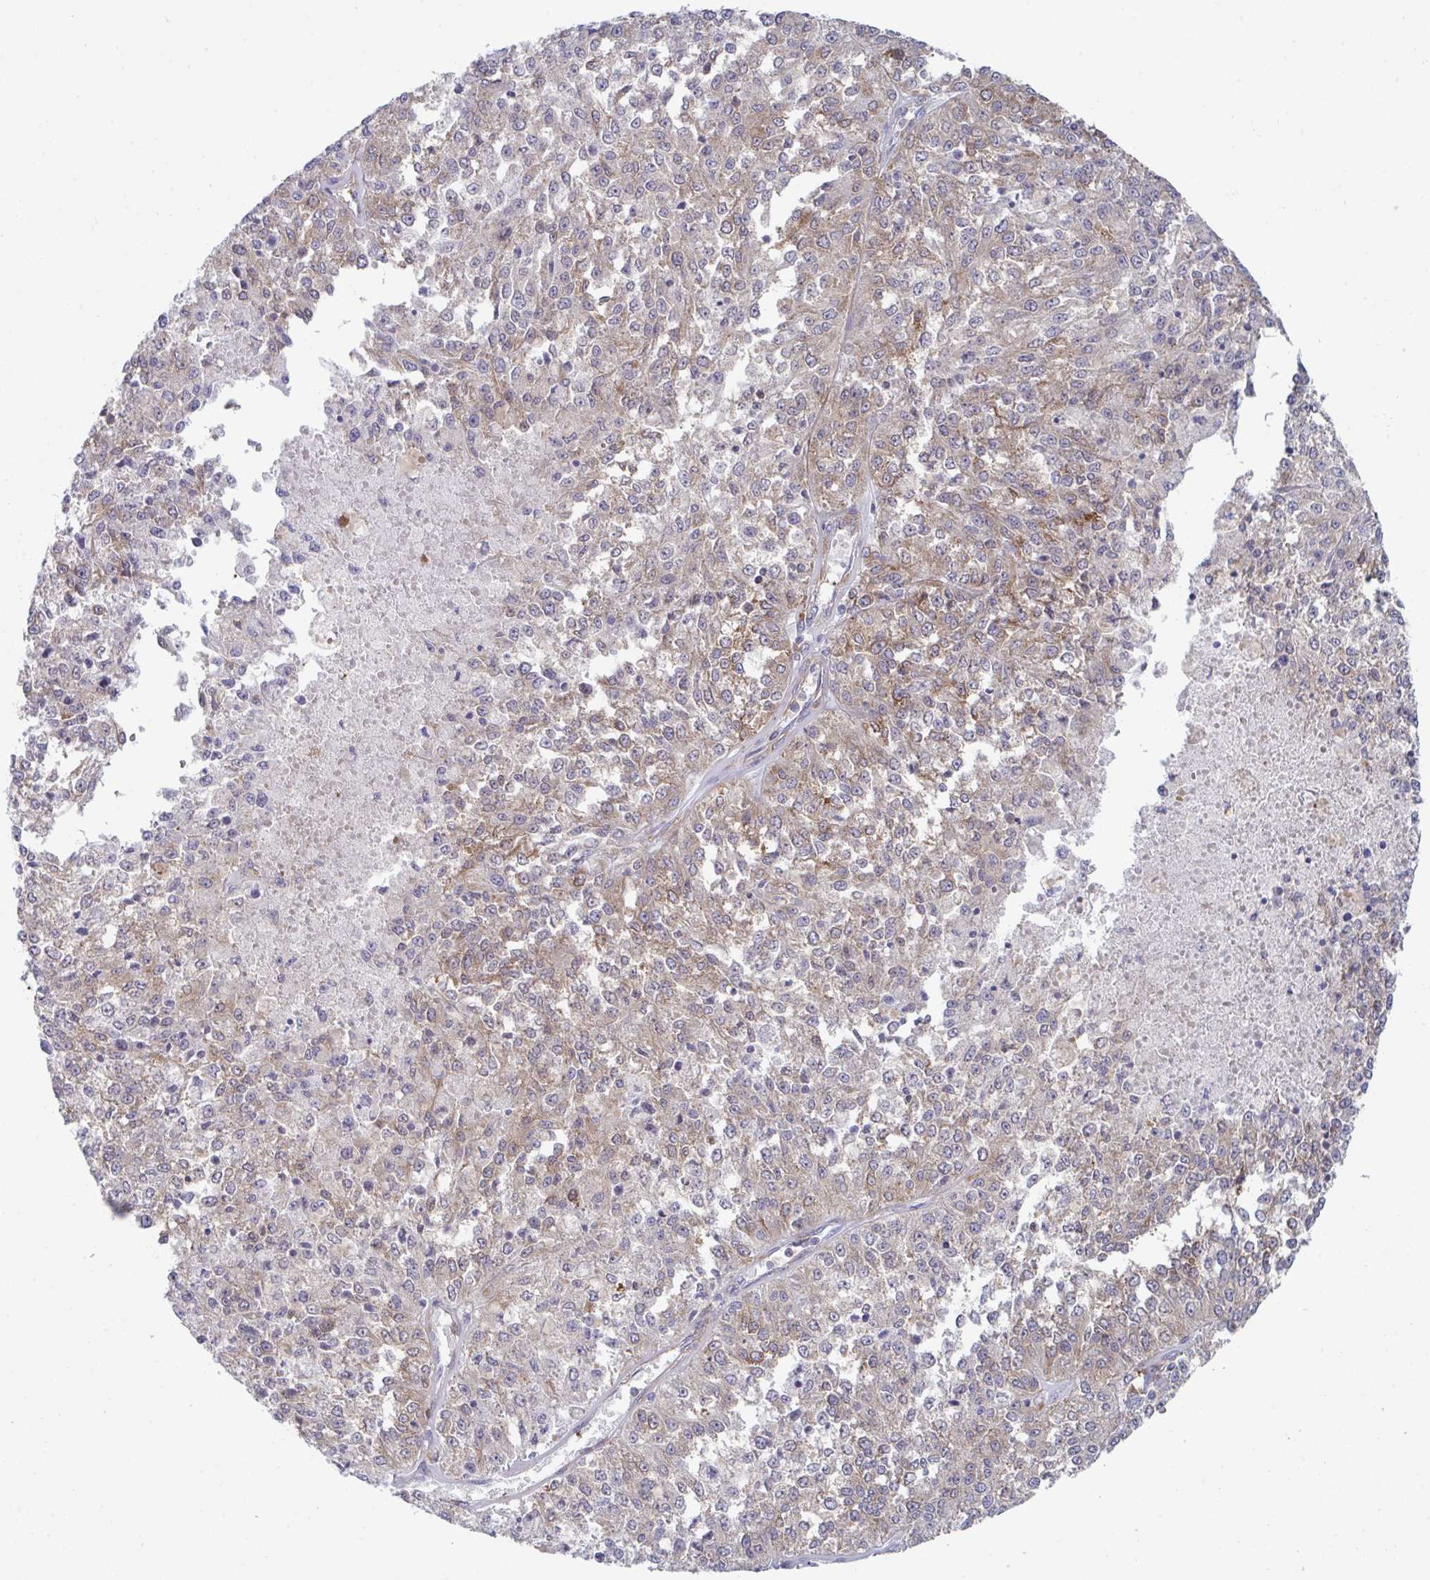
{"staining": {"intensity": "weak", "quantity": "25%-75%", "location": "cytoplasmic/membranous"}, "tissue": "melanoma", "cell_type": "Tumor cells", "image_type": "cancer", "snomed": [{"axis": "morphology", "description": "Malignant melanoma, Metastatic site"}, {"axis": "topography", "description": "Lymph node"}], "caption": "Melanoma was stained to show a protein in brown. There is low levels of weak cytoplasmic/membranous positivity in approximately 25%-75% of tumor cells.", "gene": "WNK1", "patient": {"sex": "female", "age": 64}}